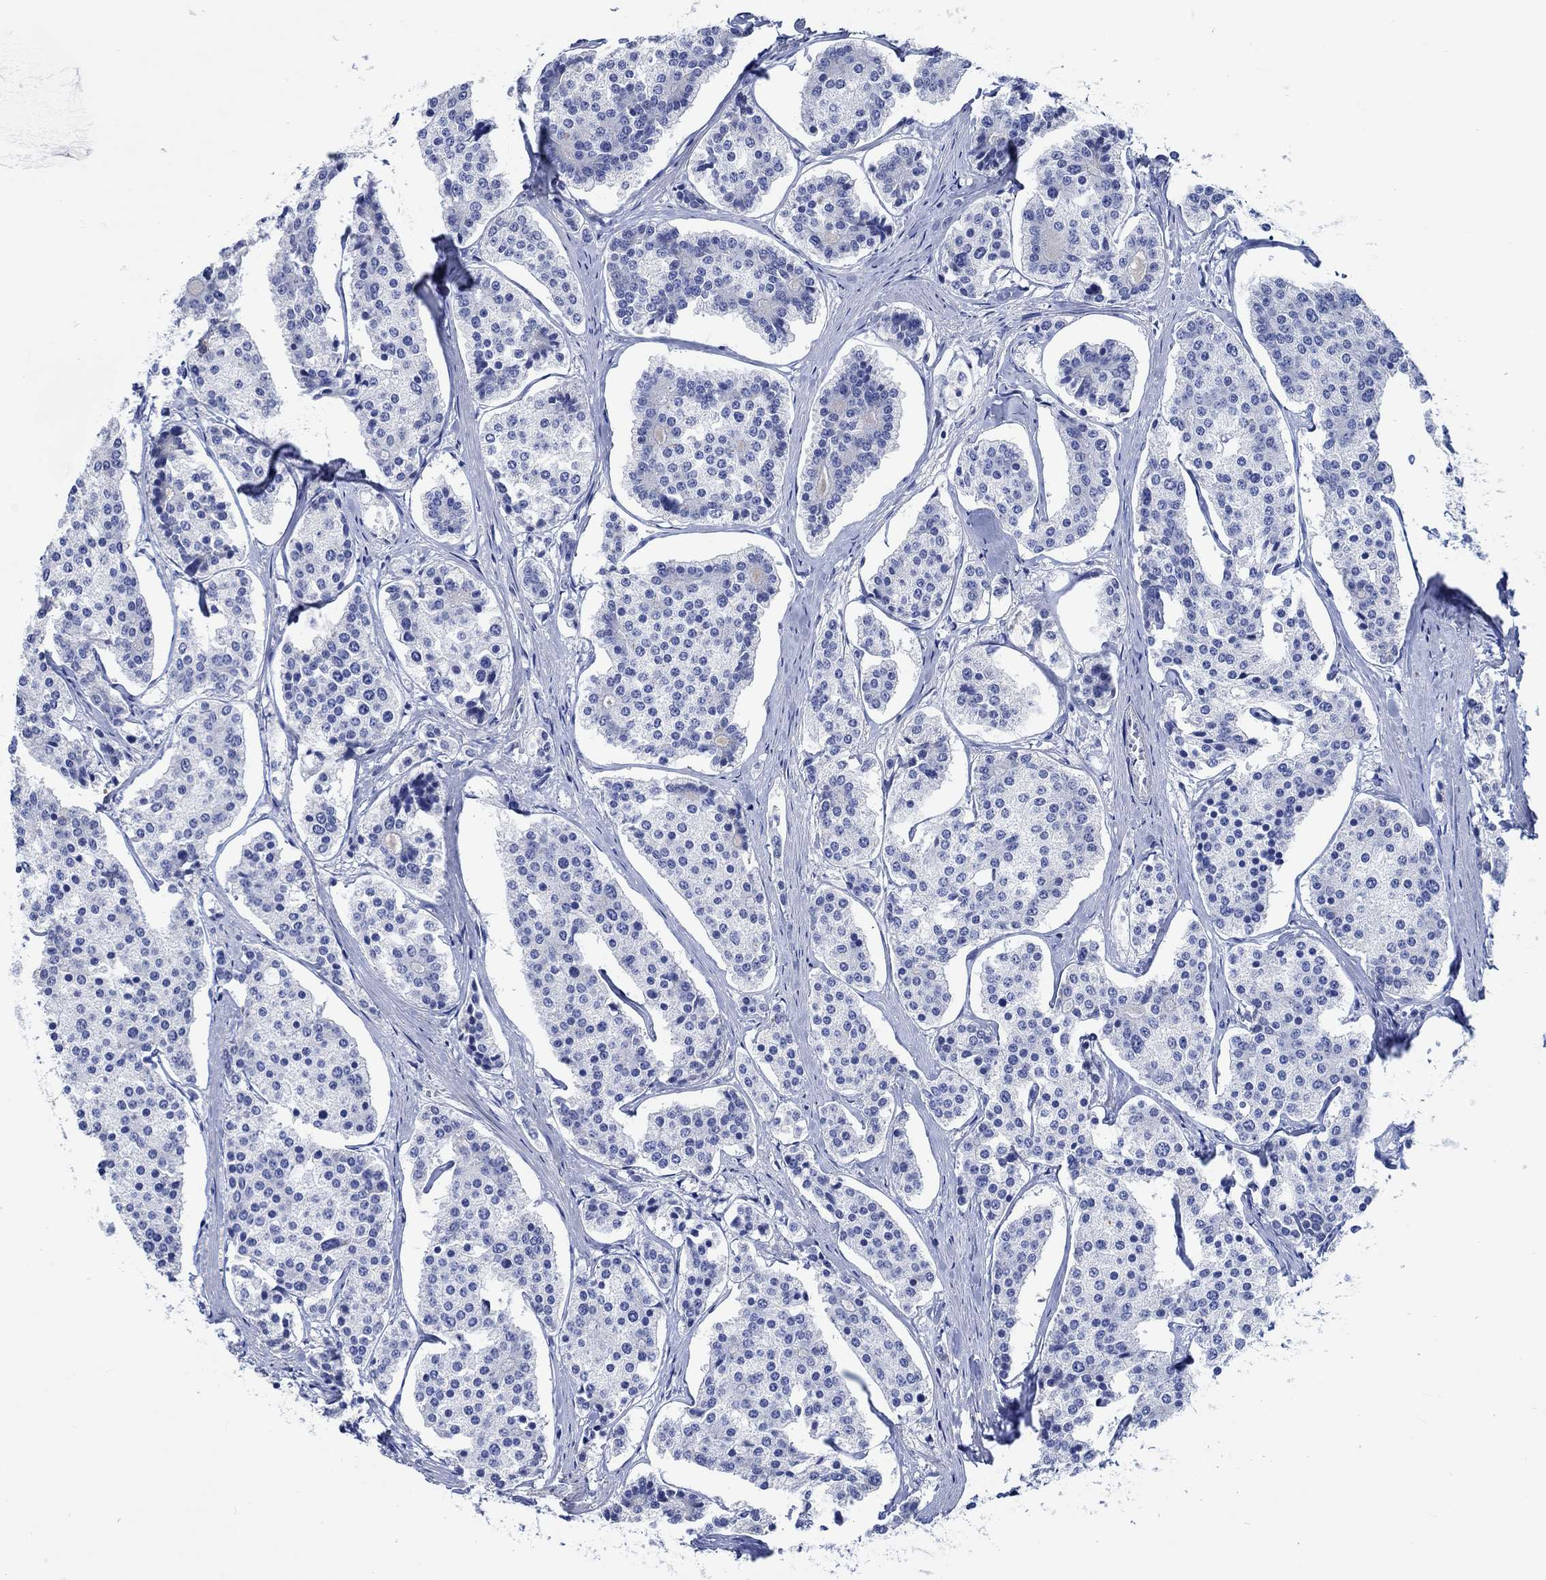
{"staining": {"intensity": "negative", "quantity": "none", "location": "none"}, "tissue": "carcinoid", "cell_type": "Tumor cells", "image_type": "cancer", "snomed": [{"axis": "morphology", "description": "Carcinoid, malignant, NOS"}, {"axis": "topography", "description": "Small intestine"}], "caption": "The micrograph demonstrates no staining of tumor cells in carcinoid (malignant). (Stains: DAB IHC with hematoxylin counter stain, Microscopy: brightfield microscopy at high magnification).", "gene": "SHISA4", "patient": {"sex": "female", "age": 65}}